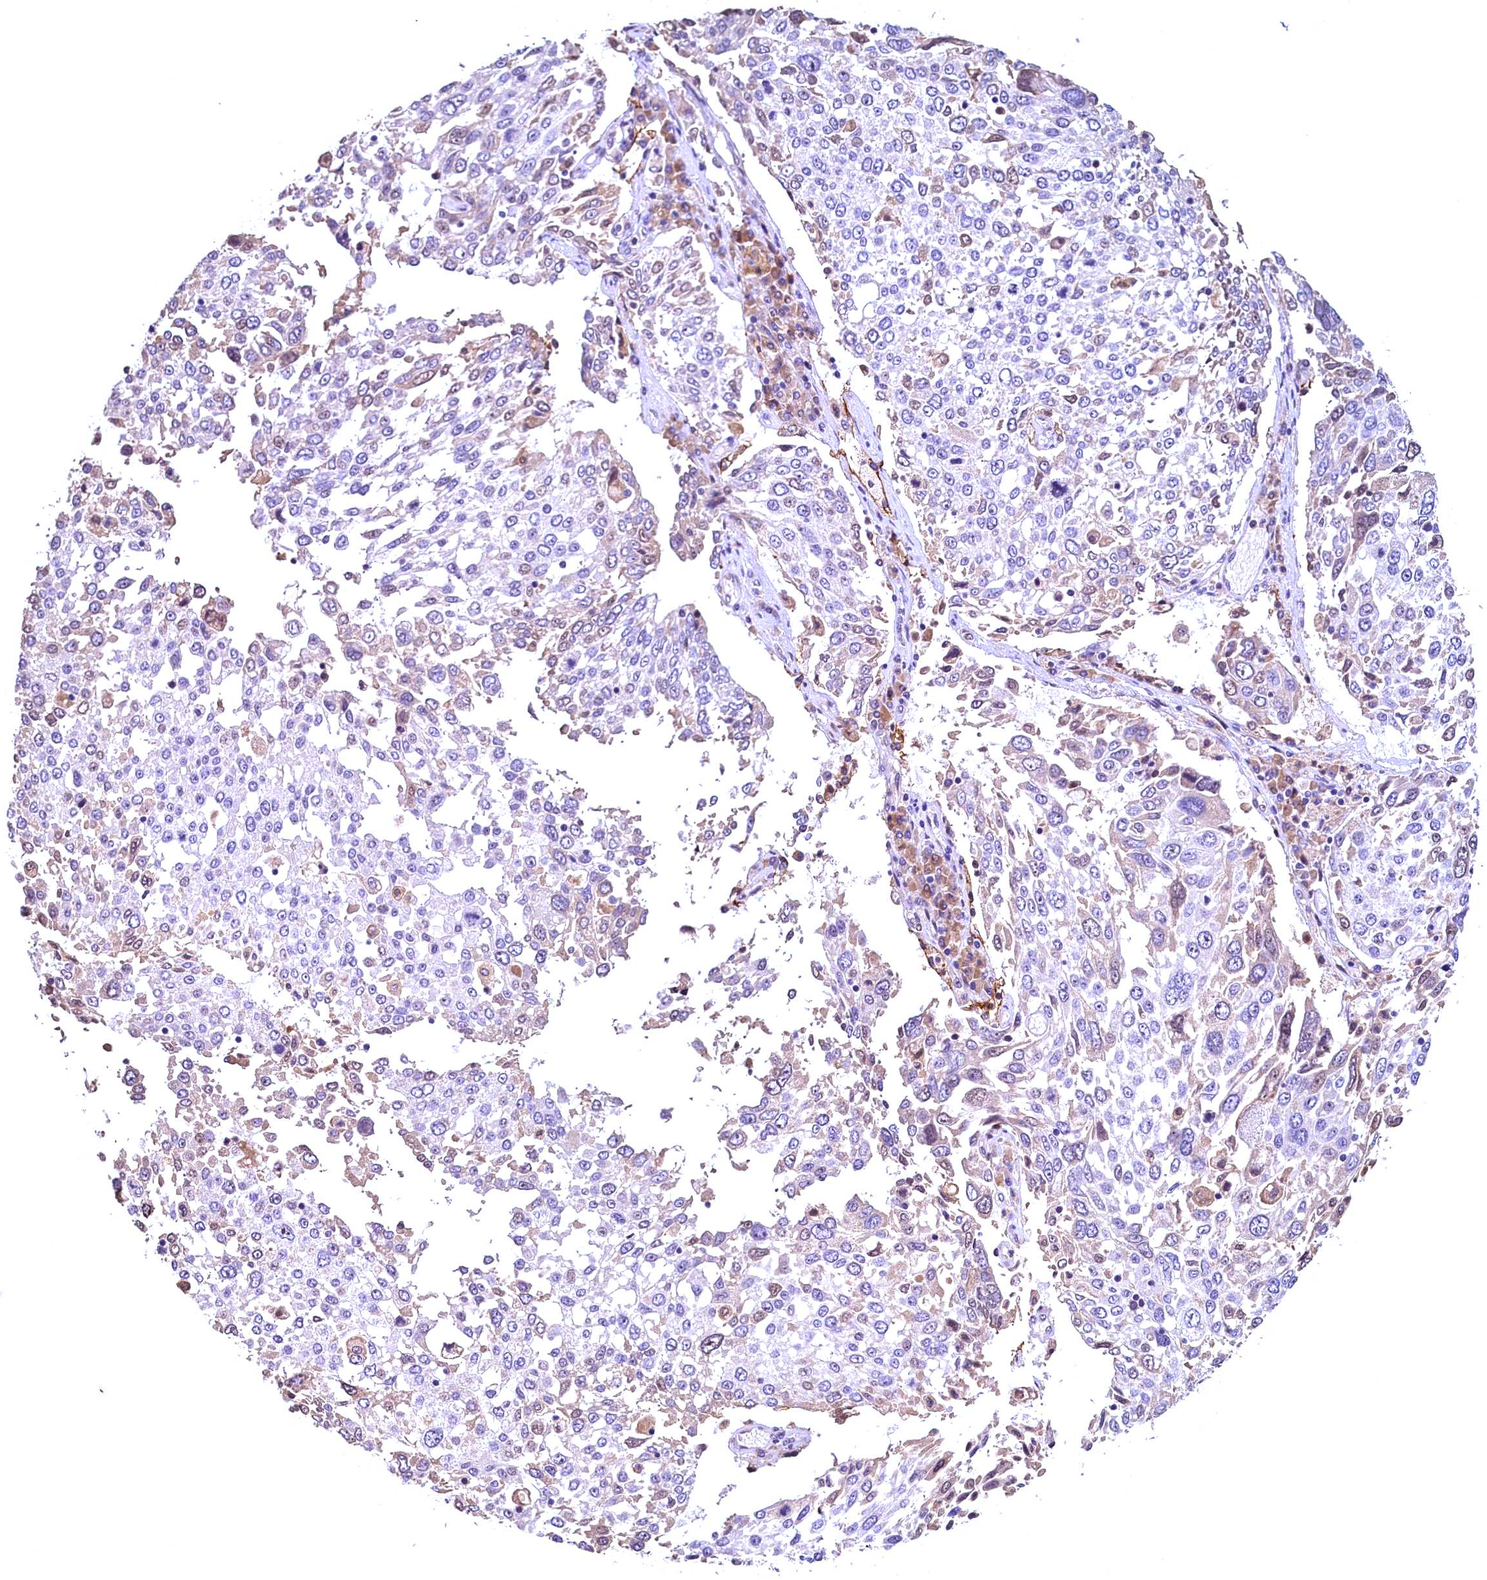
{"staining": {"intensity": "negative", "quantity": "none", "location": "none"}, "tissue": "lung cancer", "cell_type": "Tumor cells", "image_type": "cancer", "snomed": [{"axis": "morphology", "description": "Squamous cell carcinoma, NOS"}, {"axis": "topography", "description": "Lung"}], "caption": "There is no significant expression in tumor cells of lung cancer (squamous cell carcinoma).", "gene": "LATS2", "patient": {"sex": "male", "age": 65}}